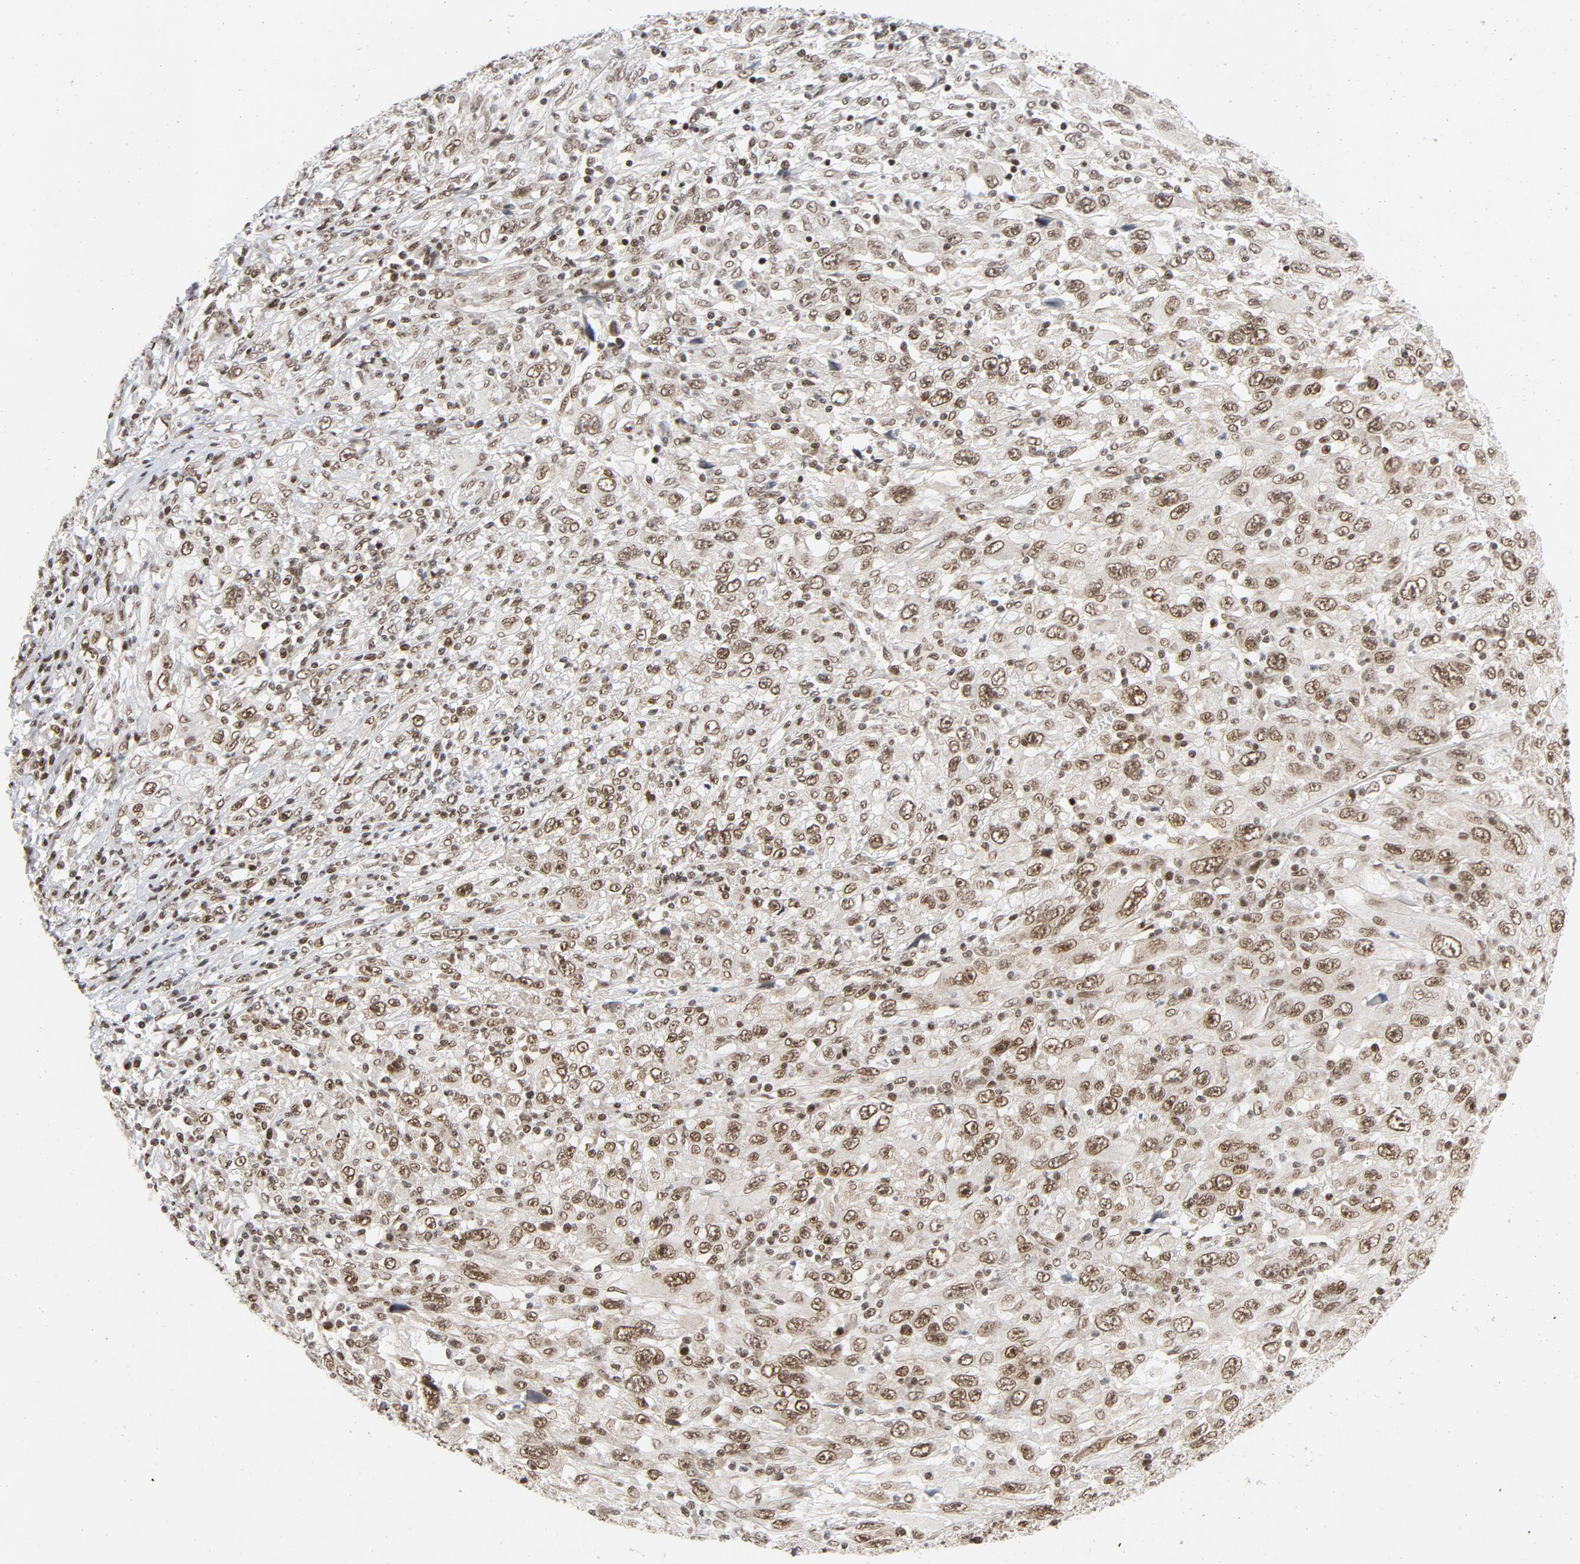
{"staining": {"intensity": "moderate", "quantity": ">75%", "location": "nuclear"}, "tissue": "melanoma", "cell_type": "Tumor cells", "image_type": "cancer", "snomed": [{"axis": "morphology", "description": "Malignant melanoma, Metastatic site"}, {"axis": "topography", "description": "Skin"}], "caption": "Immunohistochemical staining of melanoma shows medium levels of moderate nuclear staining in about >75% of tumor cells. (DAB (3,3'-diaminobenzidine) = brown stain, brightfield microscopy at high magnification).", "gene": "ERCC1", "patient": {"sex": "female", "age": 56}}